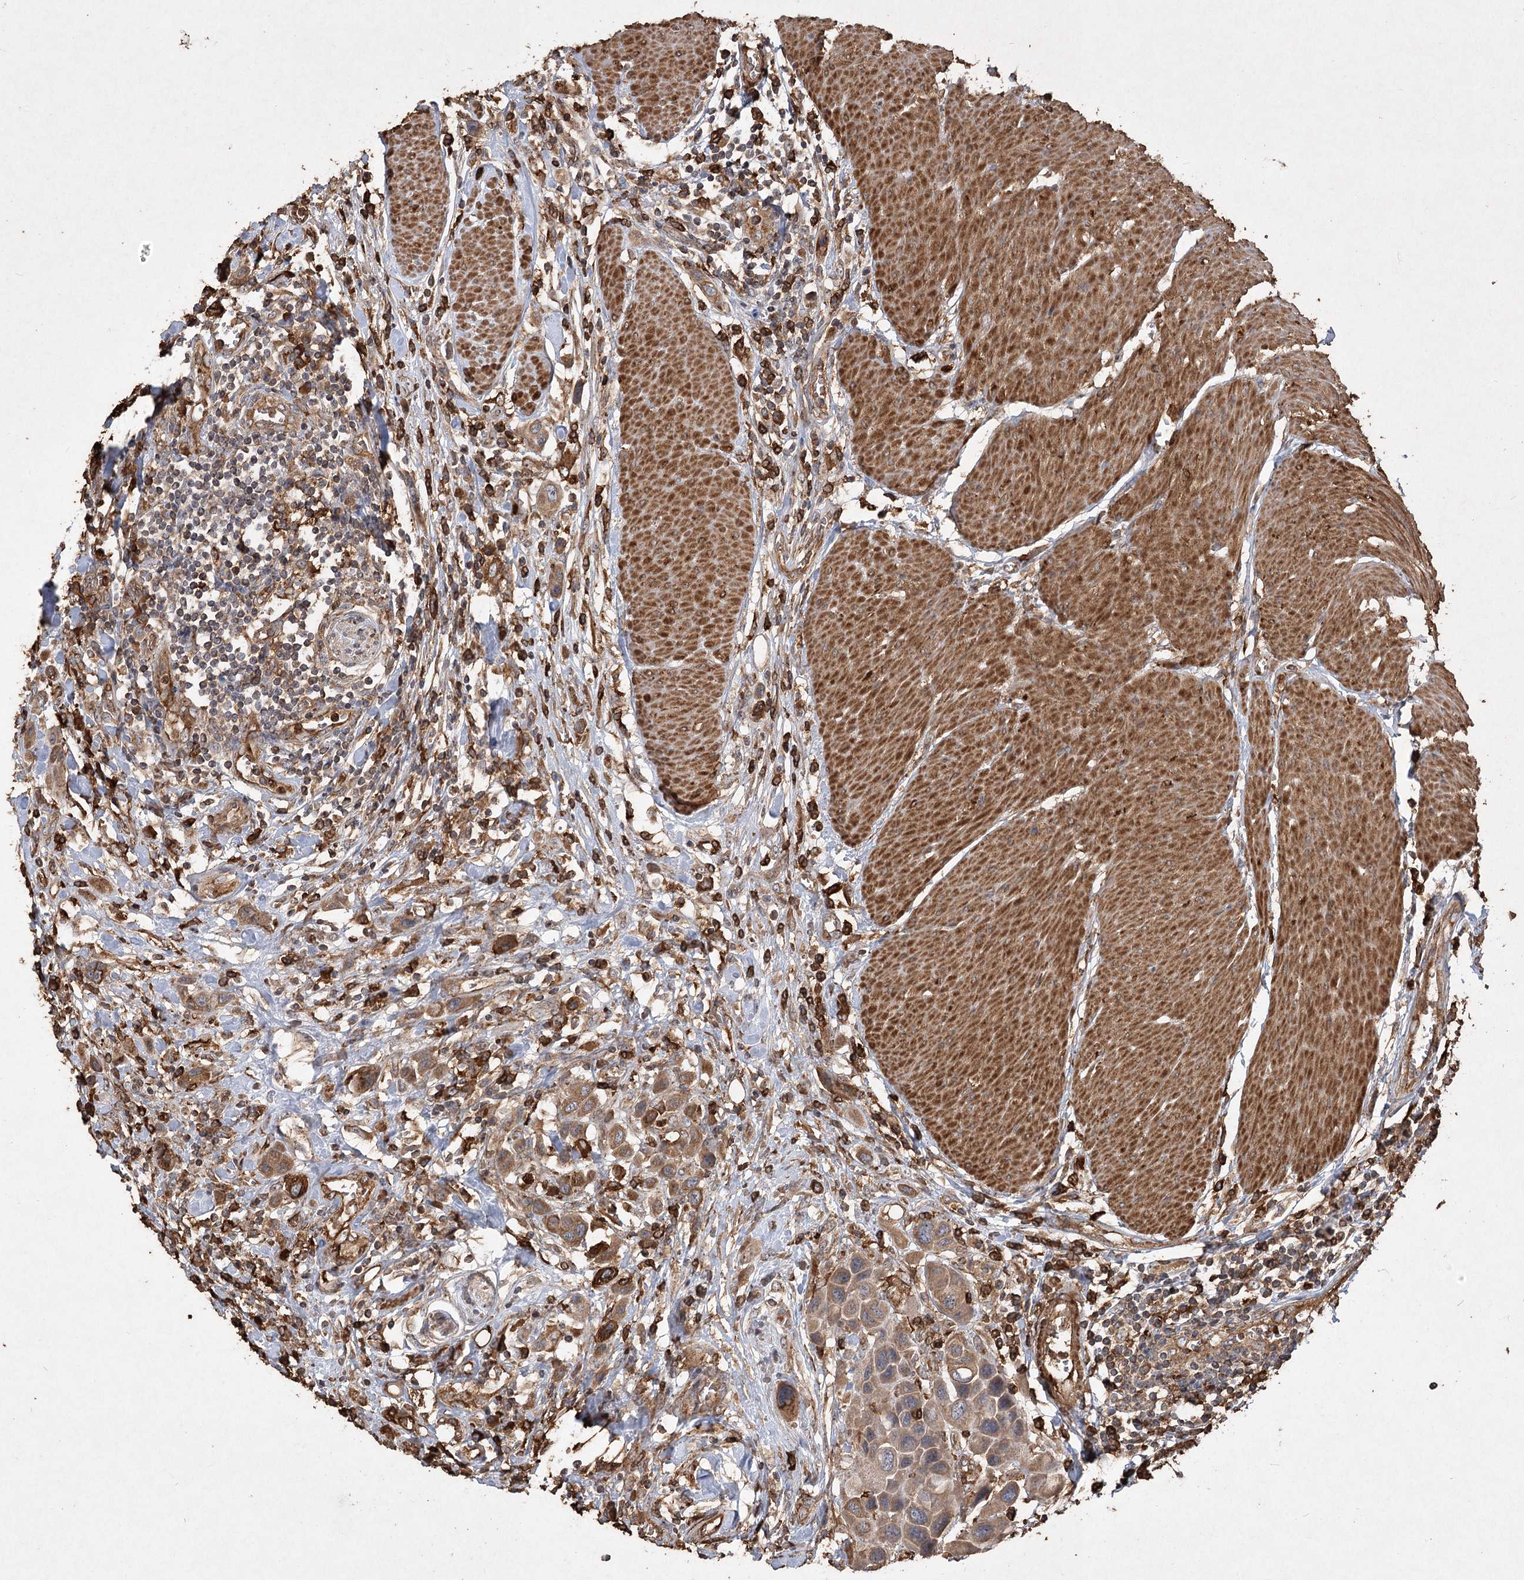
{"staining": {"intensity": "moderate", "quantity": ">75%", "location": "cytoplasmic/membranous"}, "tissue": "urothelial cancer", "cell_type": "Tumor cells", "image_type": "cancer", "snomed": [{"axis": "morphology", "description": "Urothelial carcinoma, High grade"}, {"axis": "topography", "description": "Urinary bladder"}], "caption": "Tumor cells exhibit medium levels of moderate cytoplasmic/membranous staining in approximately >75% of cells in human urothelial carcinoma (high-grade). (Brightfield microscopy of DAB IHC at high magnification).", "gene": "PIK3C2A", "patient": {"sex": "male", "age": 50}}